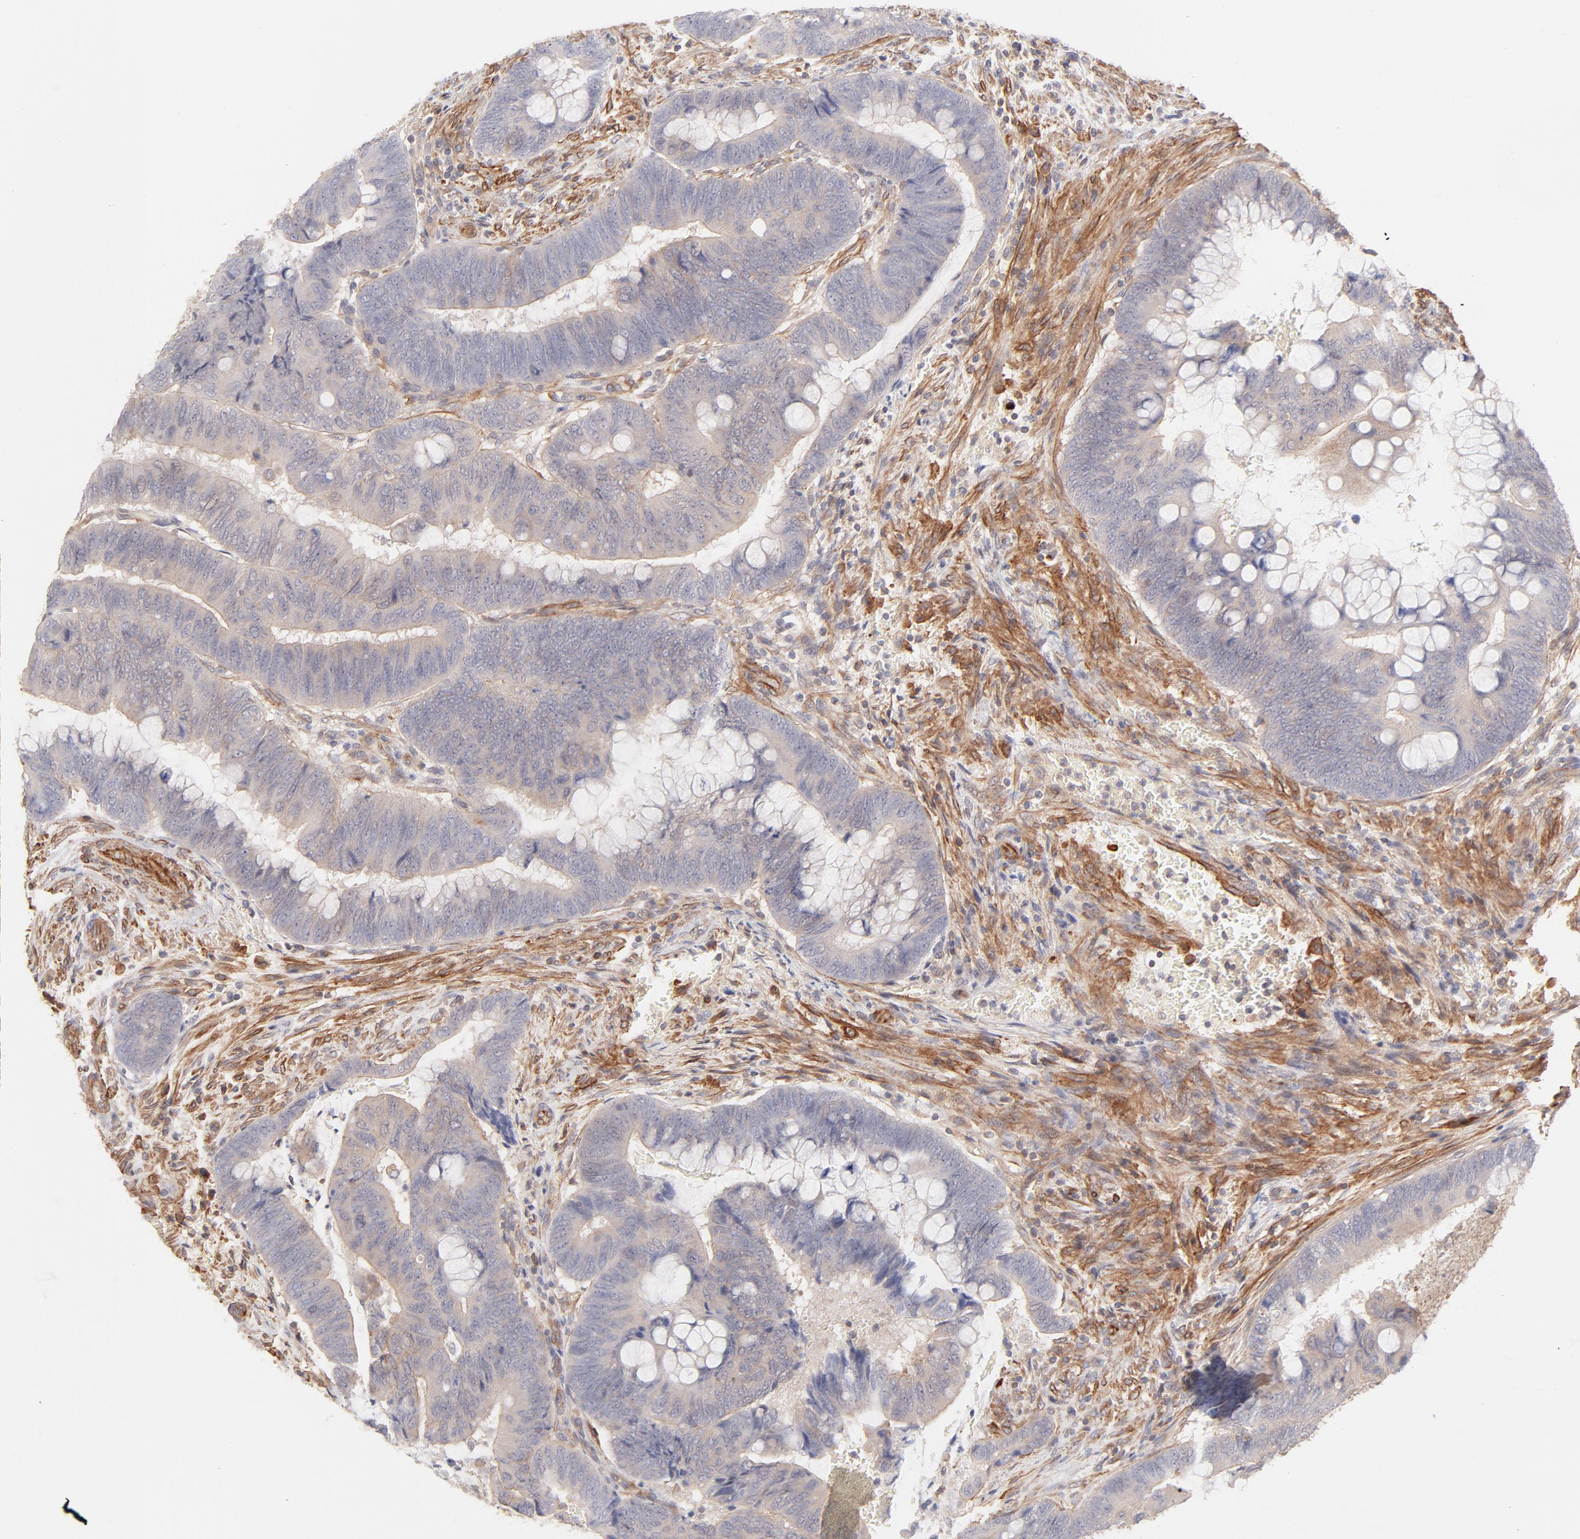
{"staining": {"intensity": "negative", "quantity": "none", "location": "none"}, "tissue": "colorectal cancer", "cell_type": "Tumor cells", "image_type": "cancer", "snomed": [{"axis": "morphology", "description": "Normal tissue, NOS"}, {"axis": "morphology", "description": "Adenocarcinoma, NOS"}, {"axis": "topography", "description": "Rectum"}], "caption": "The photomicrograph reveals no staining of tumor cells in colorectal adenocarcinoma.", "gene": "LDLRAP1", "patient": {"sex": "male", "age": 92}}